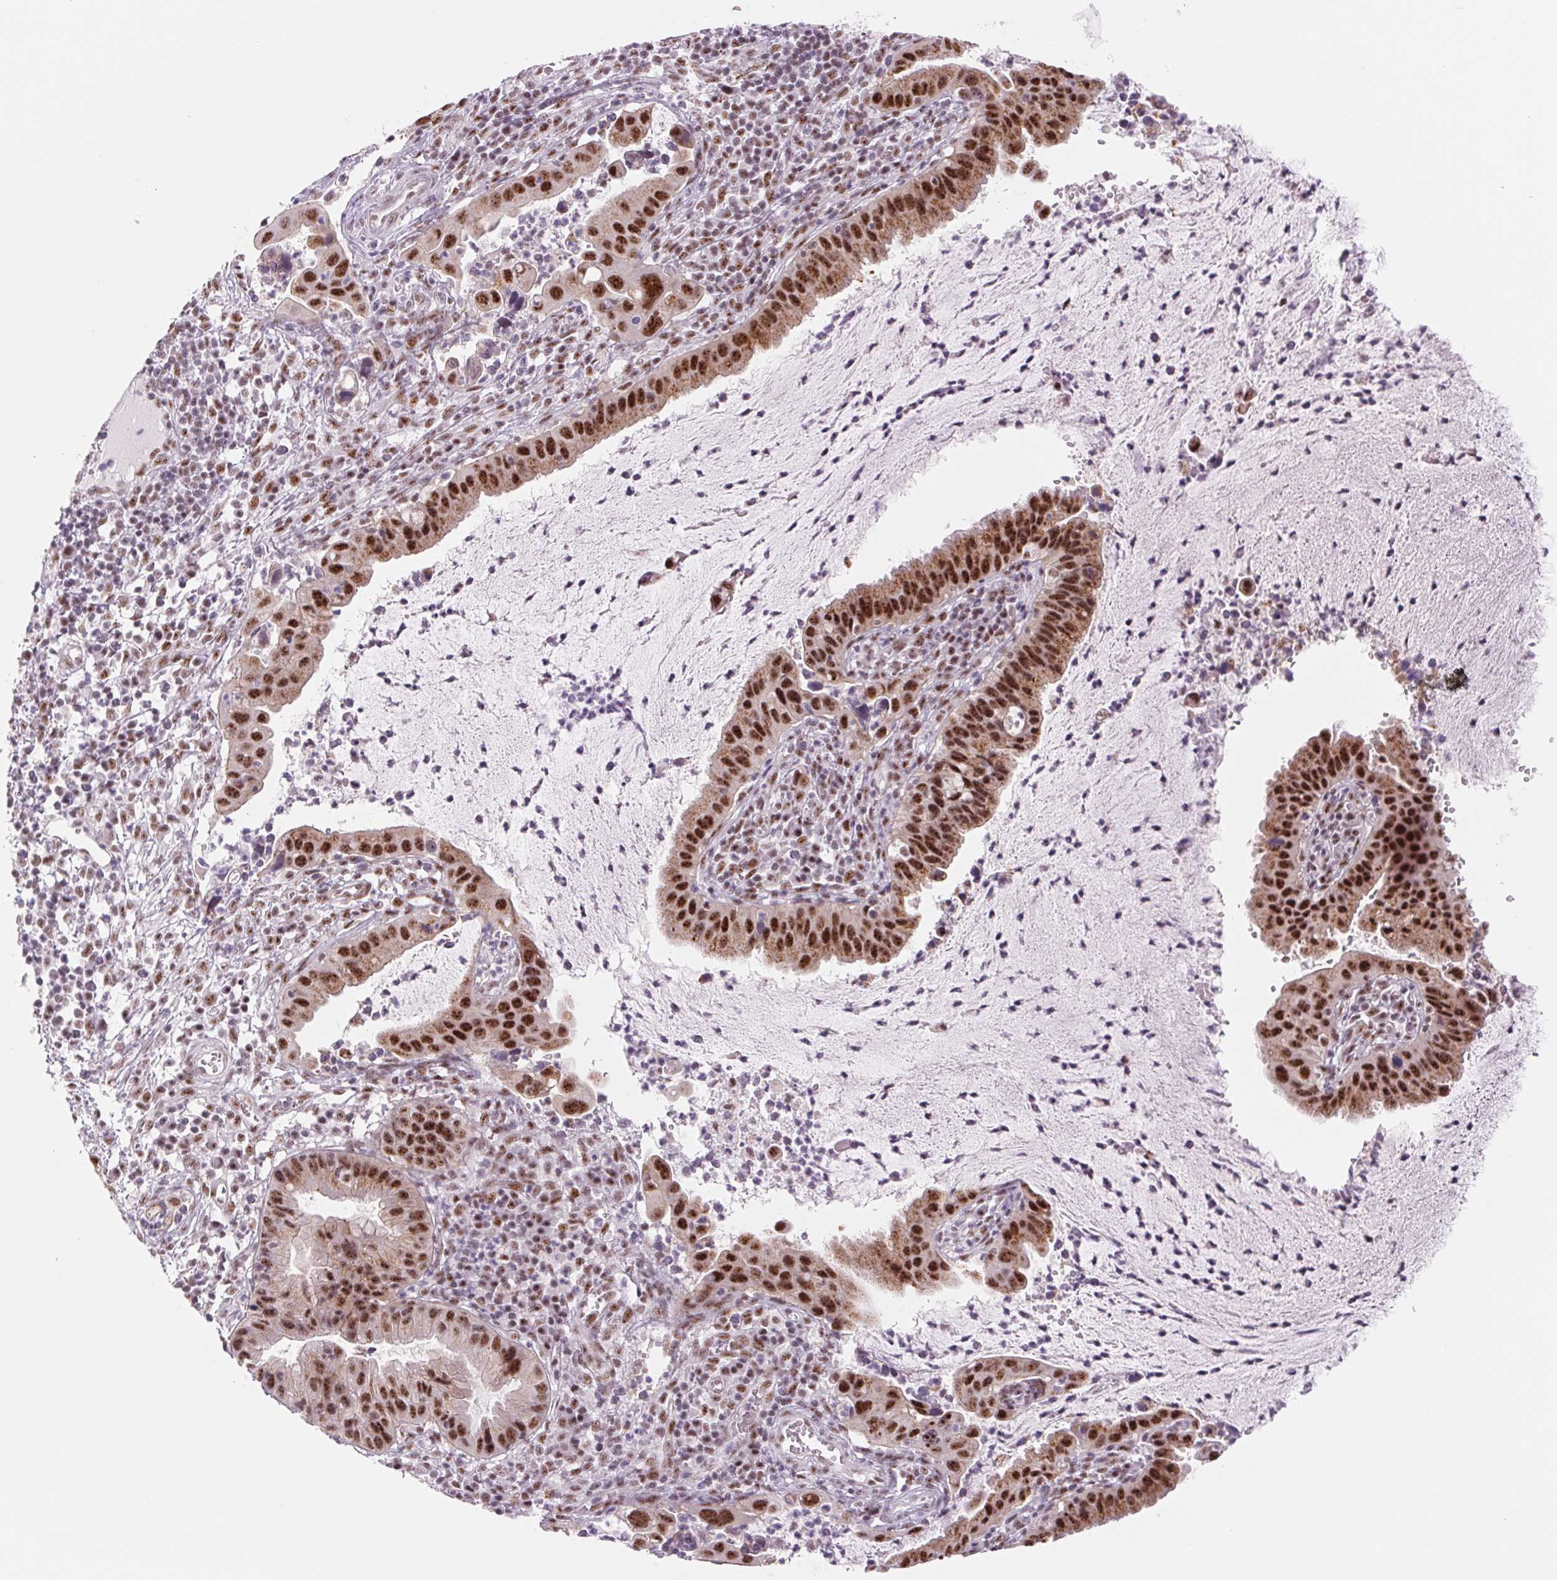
{"staining": {"intensity": "strong", "quantity": ">75%", "location": "nuclear"}, "tissue": "cervical cancer", "cell_type": "Tumor cells", "image_type": "cancer", "snomed": [{"axis": "morphology", "description": "Adenocarcinoma, NOS"}, {"axis": "topography", "description": "Cervix"}], "caption": "IHC of cervical adenocarcinoma displays high levels of strong nuclear staining in approximately >75% of tumor cells. (DAB = brown stain, brightfield microscopy at high magnification).", "gene": "ZC3H14", "patient": {"sex": "female", "age": 34}}